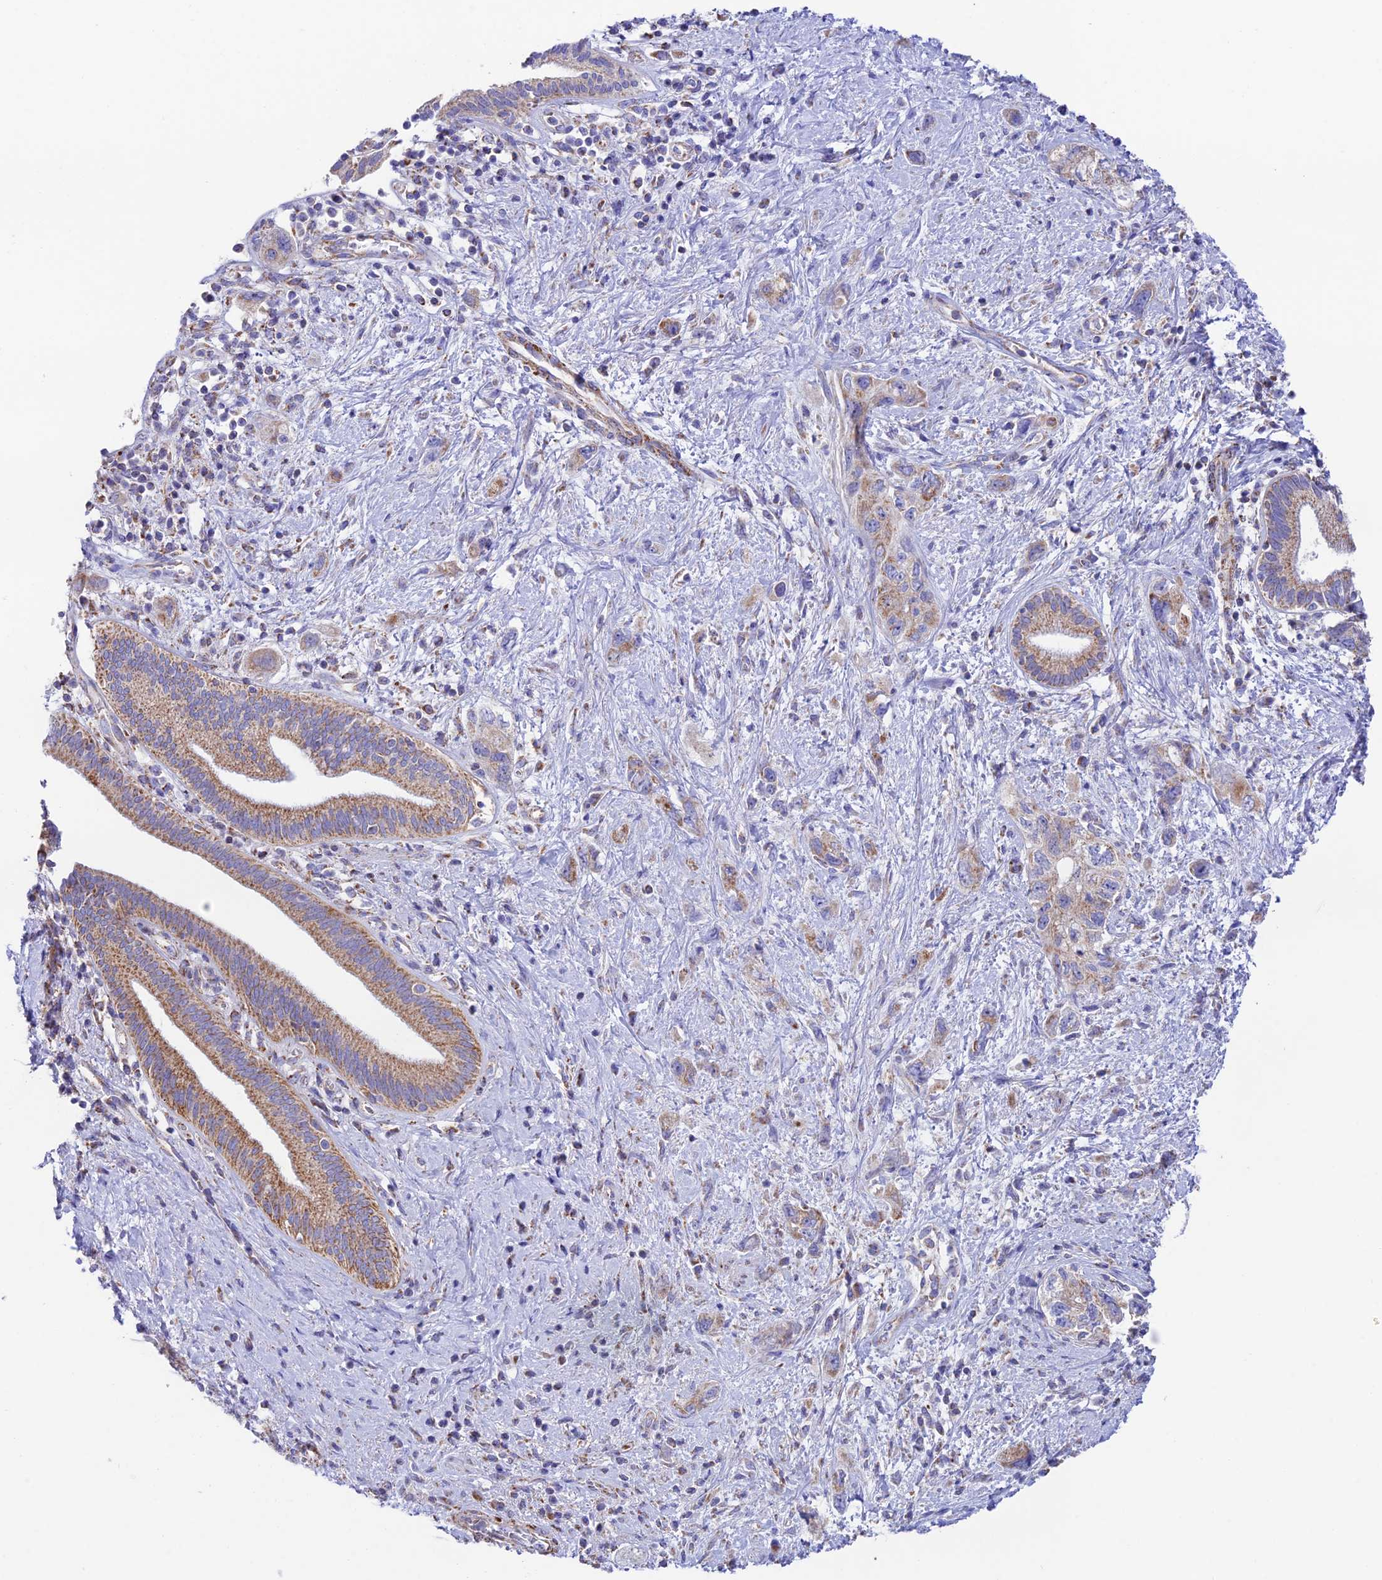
{"staining": {"intensity": "moderate", "quantity": ">75%", "location": "cytoplasmic/membranous"}, "tissue": "pancreatic cancer", "cell_type": "Tumor cells", "image_type": "cancer", "snomed": [{"axis": "morphology", "description": "Adenocarcinoma, NOS"}, {"axis": "topography", "description": "Pancreas"}], "caption": "The histopathology image displays staining of pancreatic adenocarcinoma, revealing moderate cytoplasmic/membranous protein positivity (brown color) within tumor cells. Using DAB (3,3'-diaminobenzidine) (brown) and hematoxylin (blue) stains, captured at high magnification using brightfield microscopy.", "gene": "HSDL2", "patient": {"sex": "female", "age": 73}}